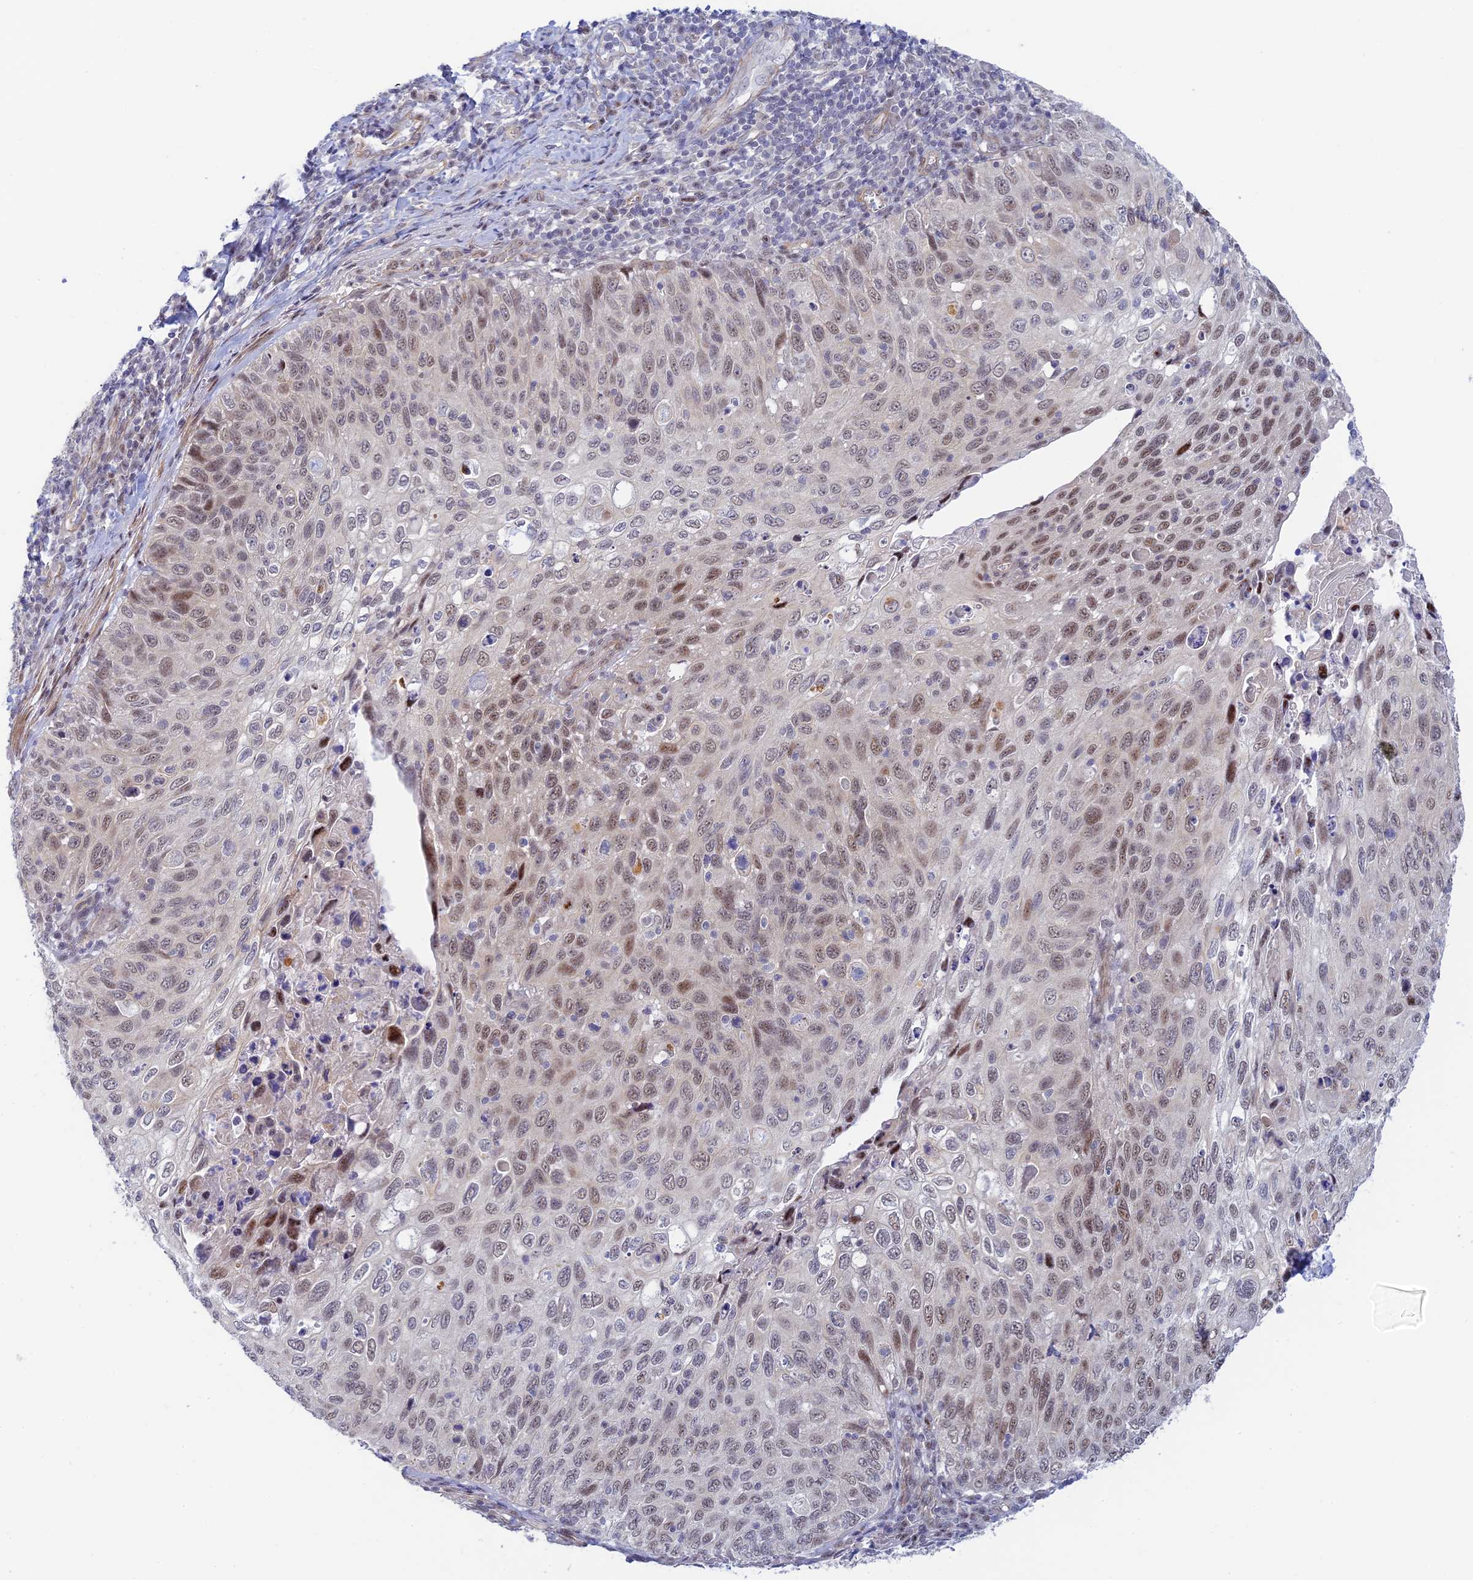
{"staining": {"intensity": "weak", "quantity": ">75%", "location": "nuclear"}, "tissue": "cervical cancer", "cell_type": "Tumor cells", "image_type": "cancer", "snomed": [{"axis": "morphology", "description": "Squamous cell carcinoma, NOS"}, {"axis": "topography", "description": "Cervix"}], "caption": "Cervical squamous cell carcinoma stained with immunohistochemistry displays weak nuclear staining in about >75% of tumor cells.", "gene": "CFAP92", "patient": {"sex": "female", "age": 70}}